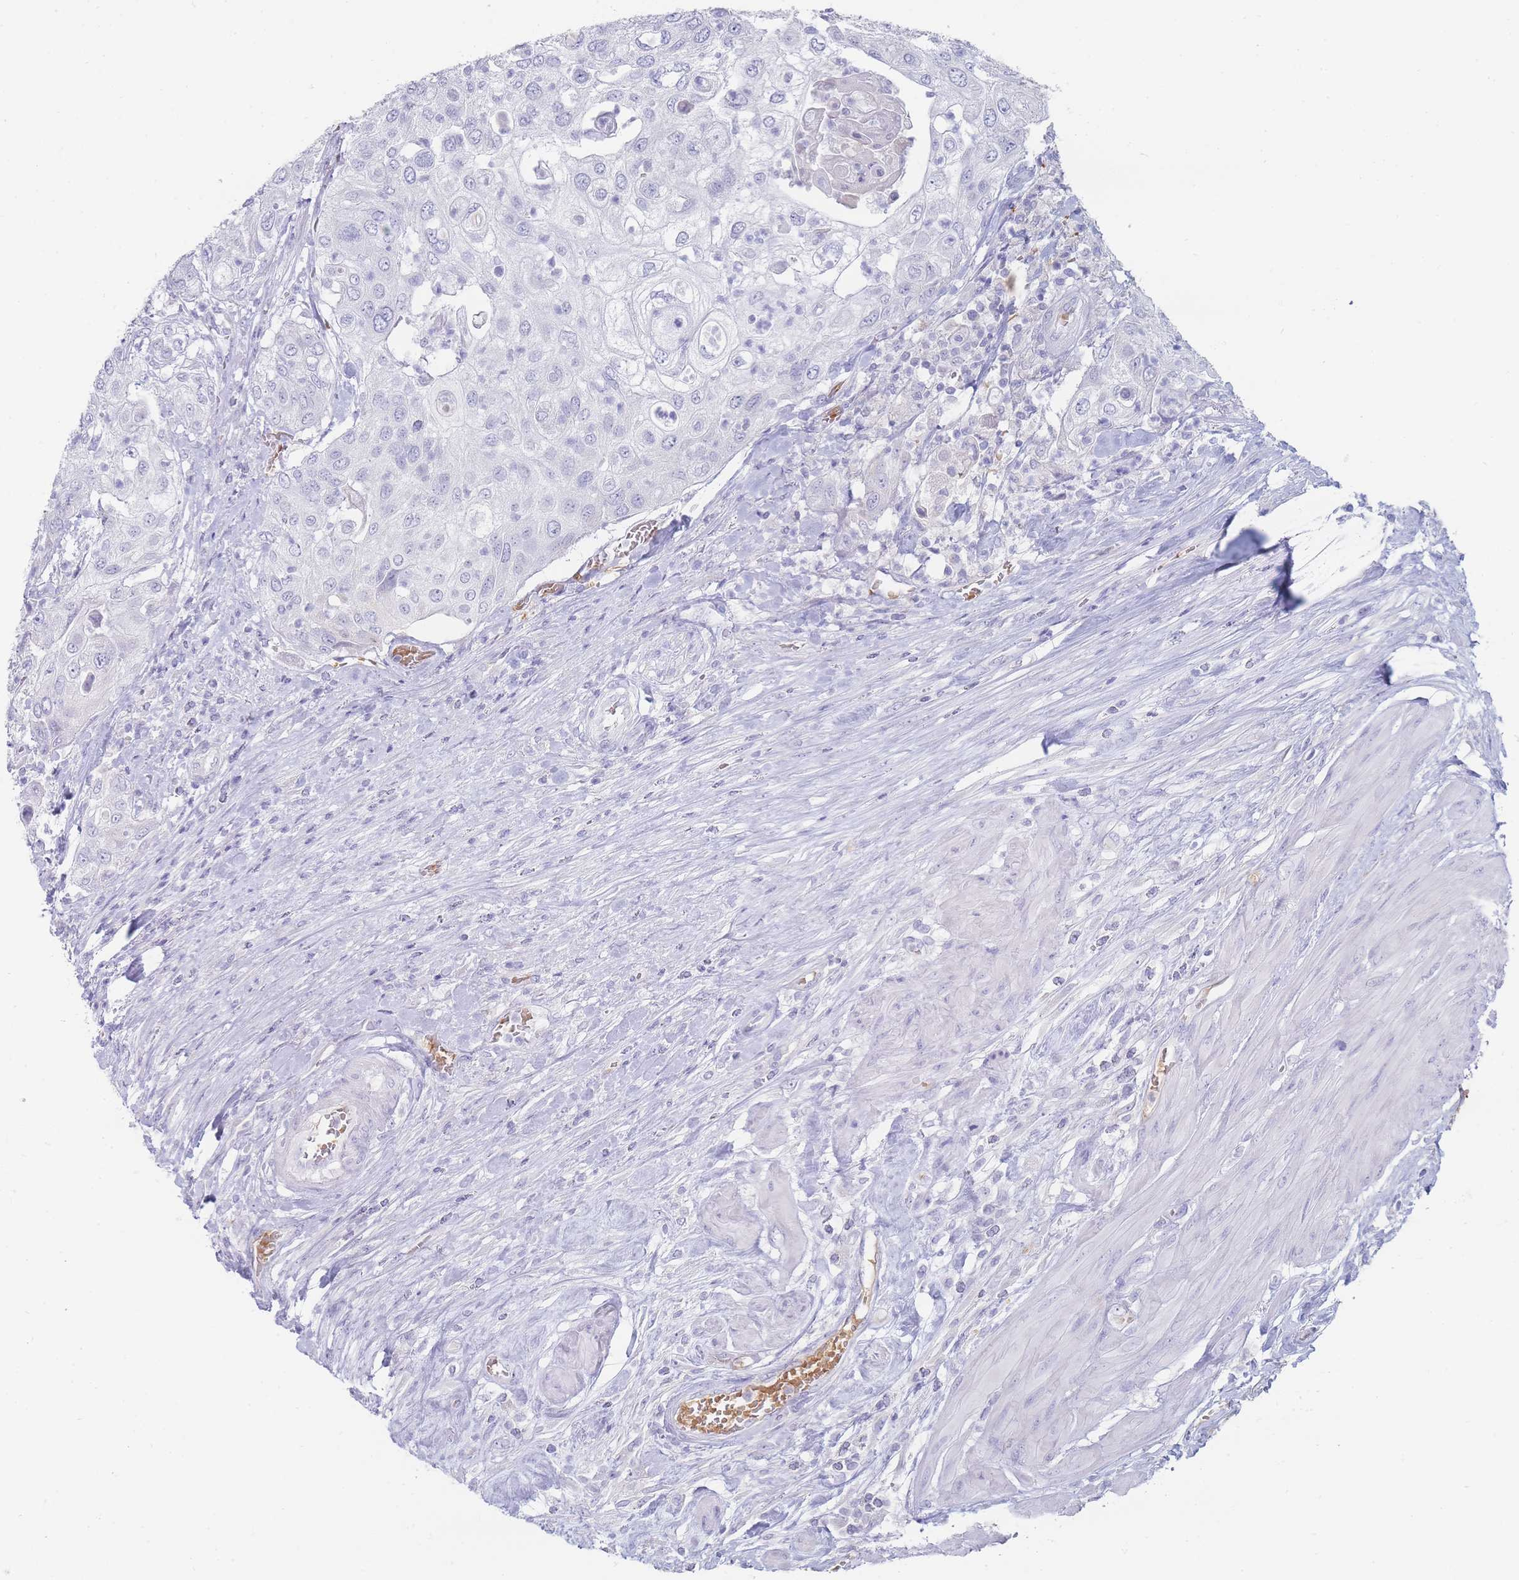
{"staining": {"intensity": "negative", "quantity": "none", "location": "none"}, "tissue": "urothelial cancer", "cell_type": "Tumor cells", "image_type": "cancer", "snomed": [{"axis": "morphology", "description": "Urothelial carcinoma, High grade"}, {"axis": "topography", "description": "Urinary bladder"}], "caption": "DAB immunohistochemical staining of high-grade urothelial carcinoma displays no significant expression in tumor cells.", "gene": "HBG2", "patient": {"sex": "female", "age": 79}}